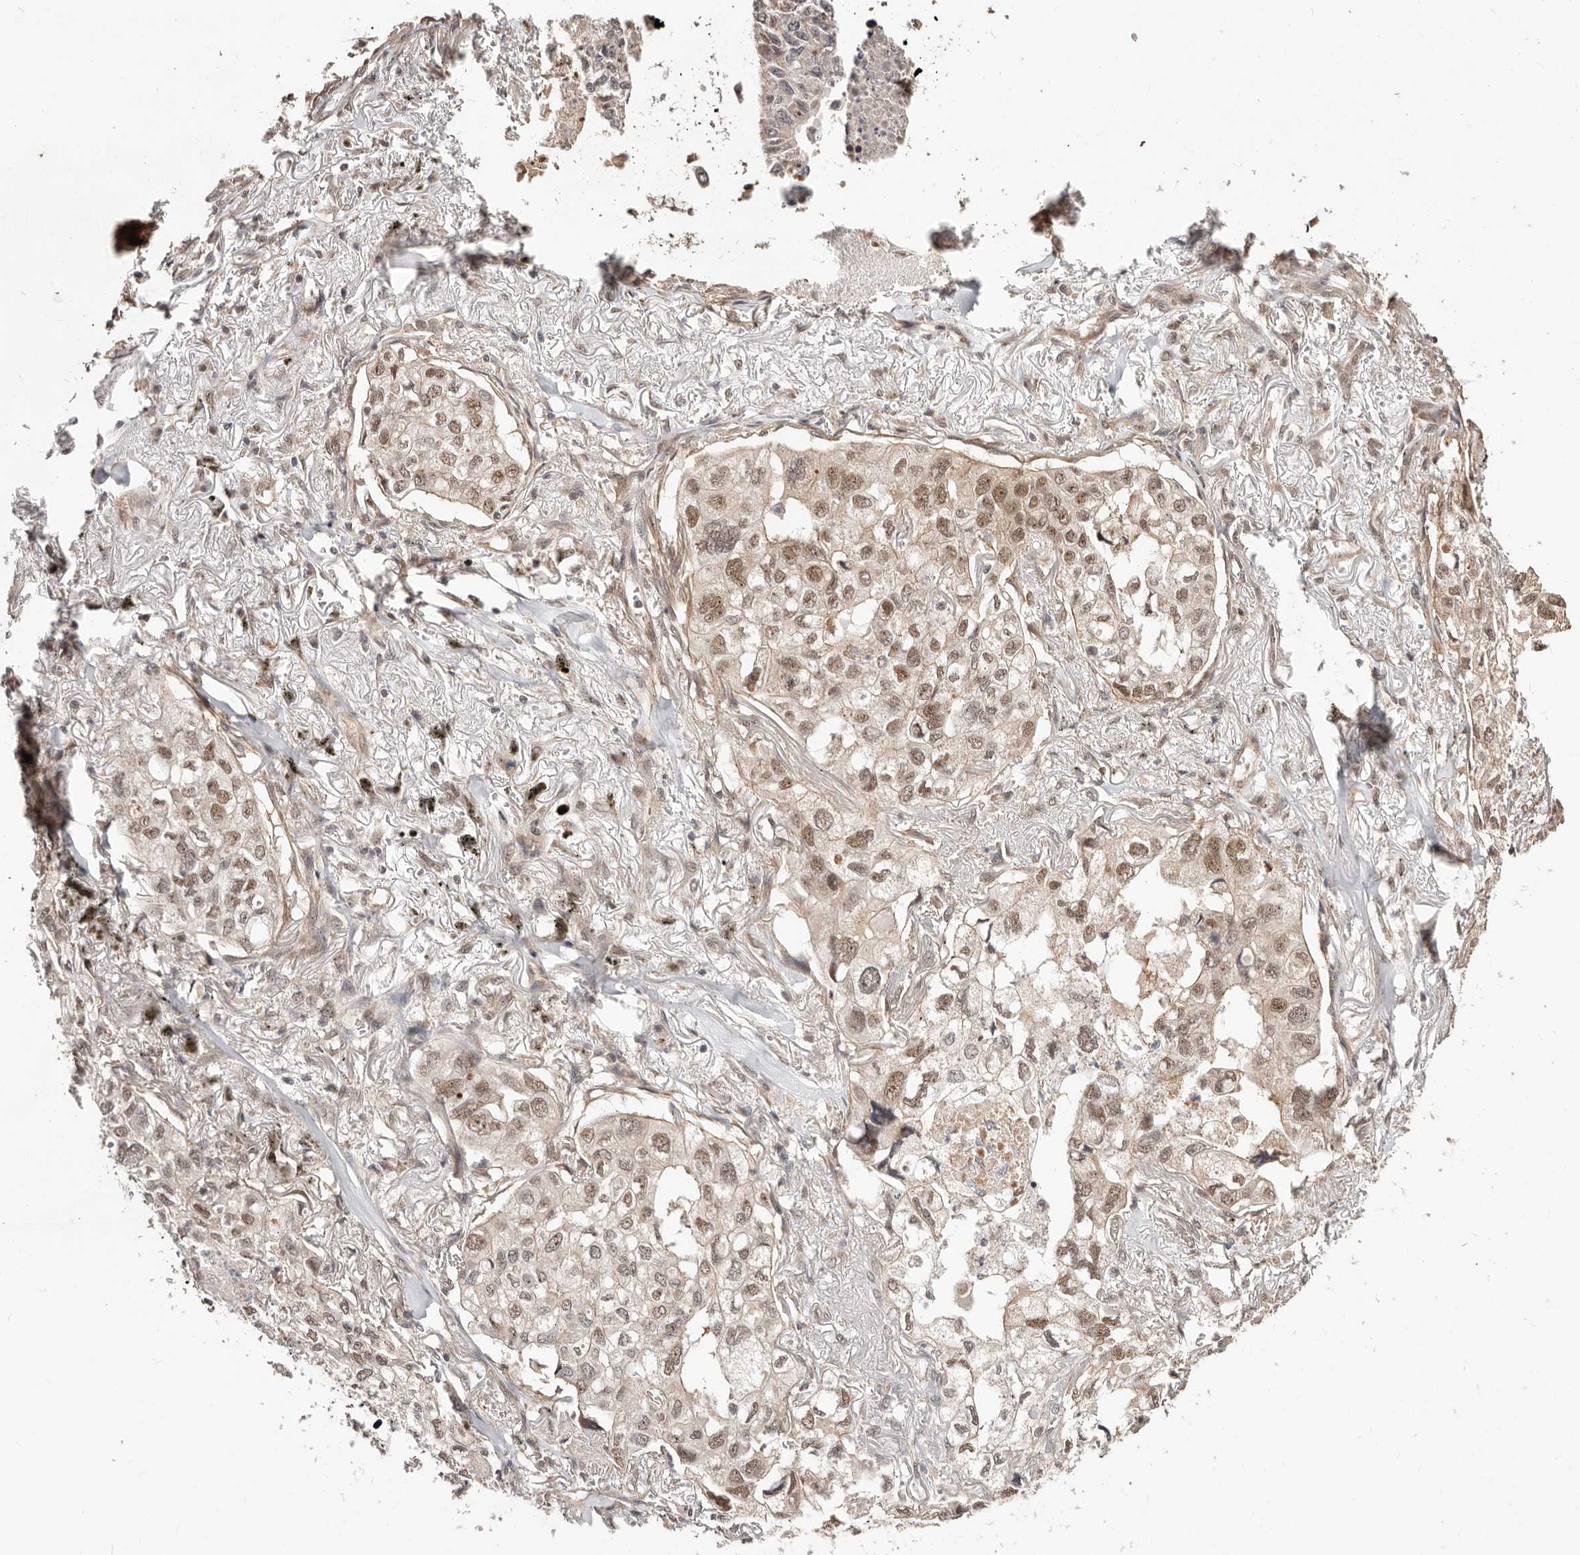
{"staining": {"intensity": "weak", "quantity": ">75%", "location": "nuclear"}, "tissue": "lung cancer", "cell_type": "Tumor cells", "image_type": "cancer", "snomed": [{"axis": "morphology", "description": "Adenocarcinoma, NOS"}, {"axis": "topography", "description": "Lung"}], "caption": "A high-resolution image shows immunohistochemistry staining of lung cancer, which reveals weak nuclear expression in about >75% of tumor cells.", "gene": "CTNNBL1", "patient": {"sex": "male", "age": 65}}